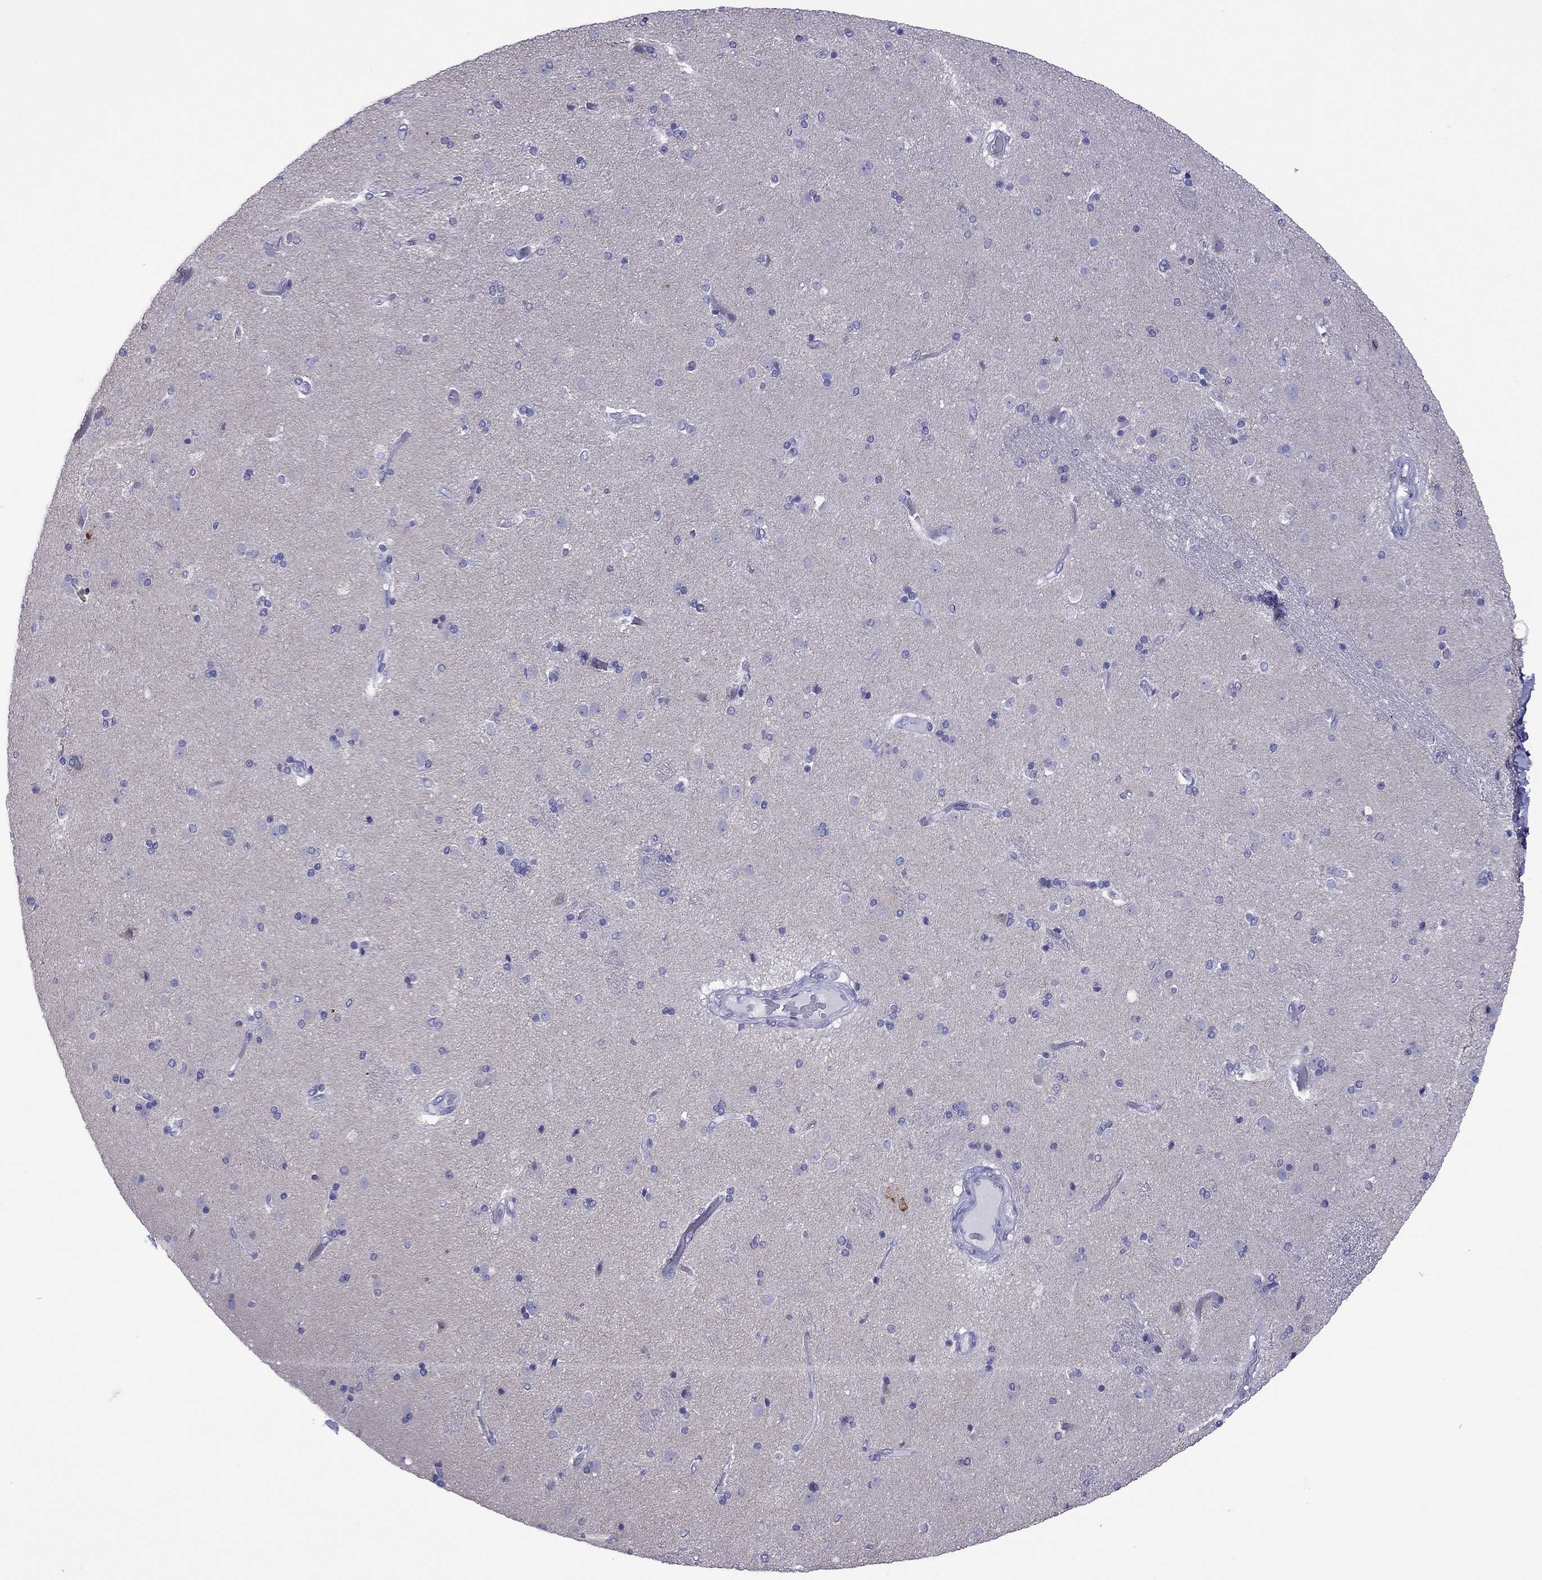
{"staining": {"intensity": "negative", "quantity": "none", "location": "none"}, "tissue": "caudate", "cell_type": "Glial cells", "image_type": "normal", "snomed": [{"axis": "morphology", "description": "Normal tissue, NOS"}, {"axis": "topography", "description": "Lateral ventricle wall"}], "caption": "Immunohistochemistry (IHC) photomicrograph of unremarkable caudate: human caudate stained with DAB (3,3'-diaminobenzidine) demonstrates no significant protein positivity in glial cells.", "gene": "COL9A1", "patient": {"sex": "male", "age": 54}}